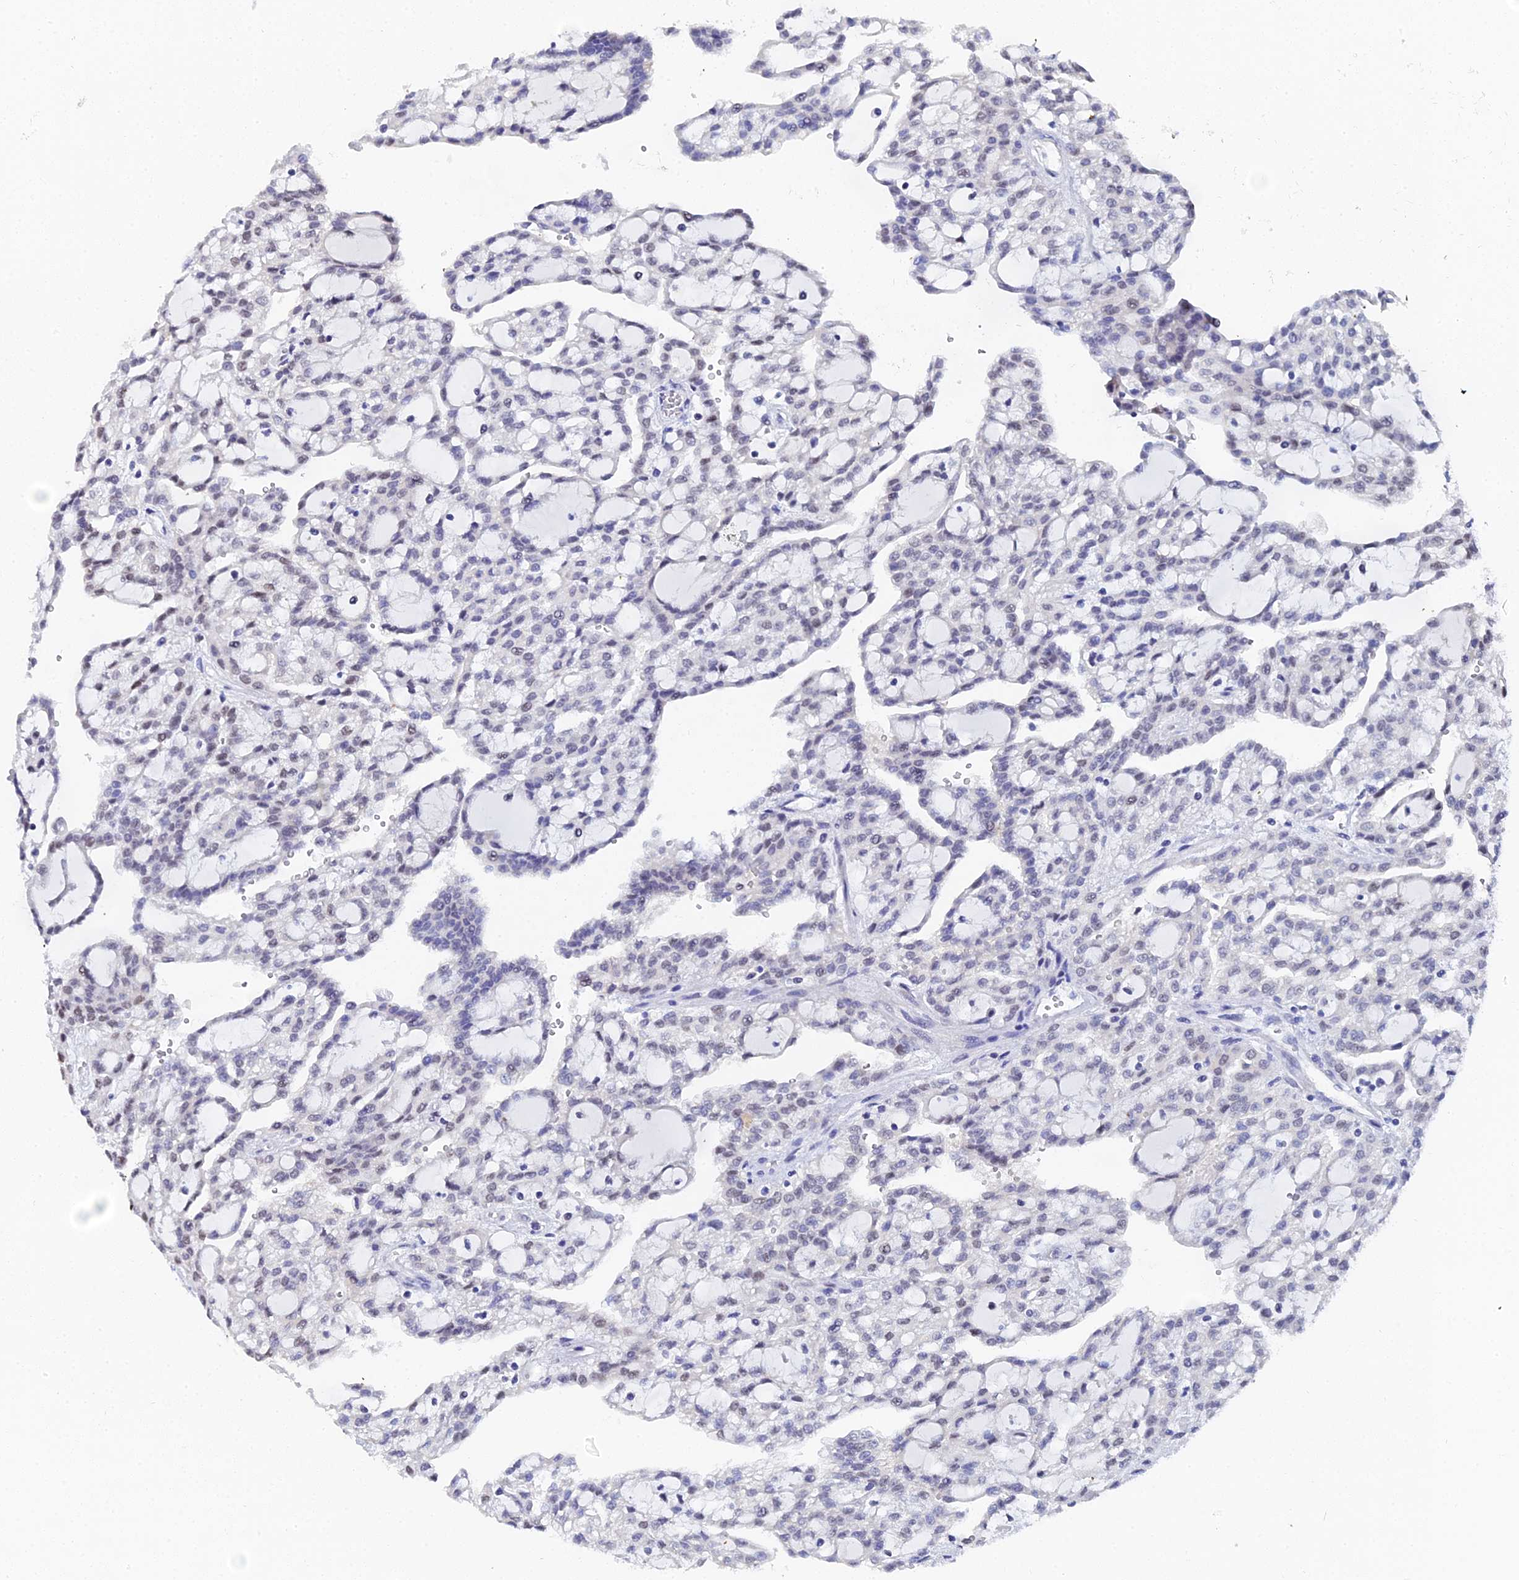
{"staining": {"intensity": "weak", "quantity": "<25%", "location": "nuclear"}, "tissue": "renal cancer", "cell_type": "Tumor cells", "image_type": "cancer", "snomed": [{"axis": "morphology", "description": "Adenocarcinoma, NOS"}, {"axis": "topography", "description": "Kidney"}], "caption": "There is no significant expression in tumor cells of renal cancer (adenocarcinoma).", "gene": "OCM", "patient": {"sex": "male", "age": 63}}